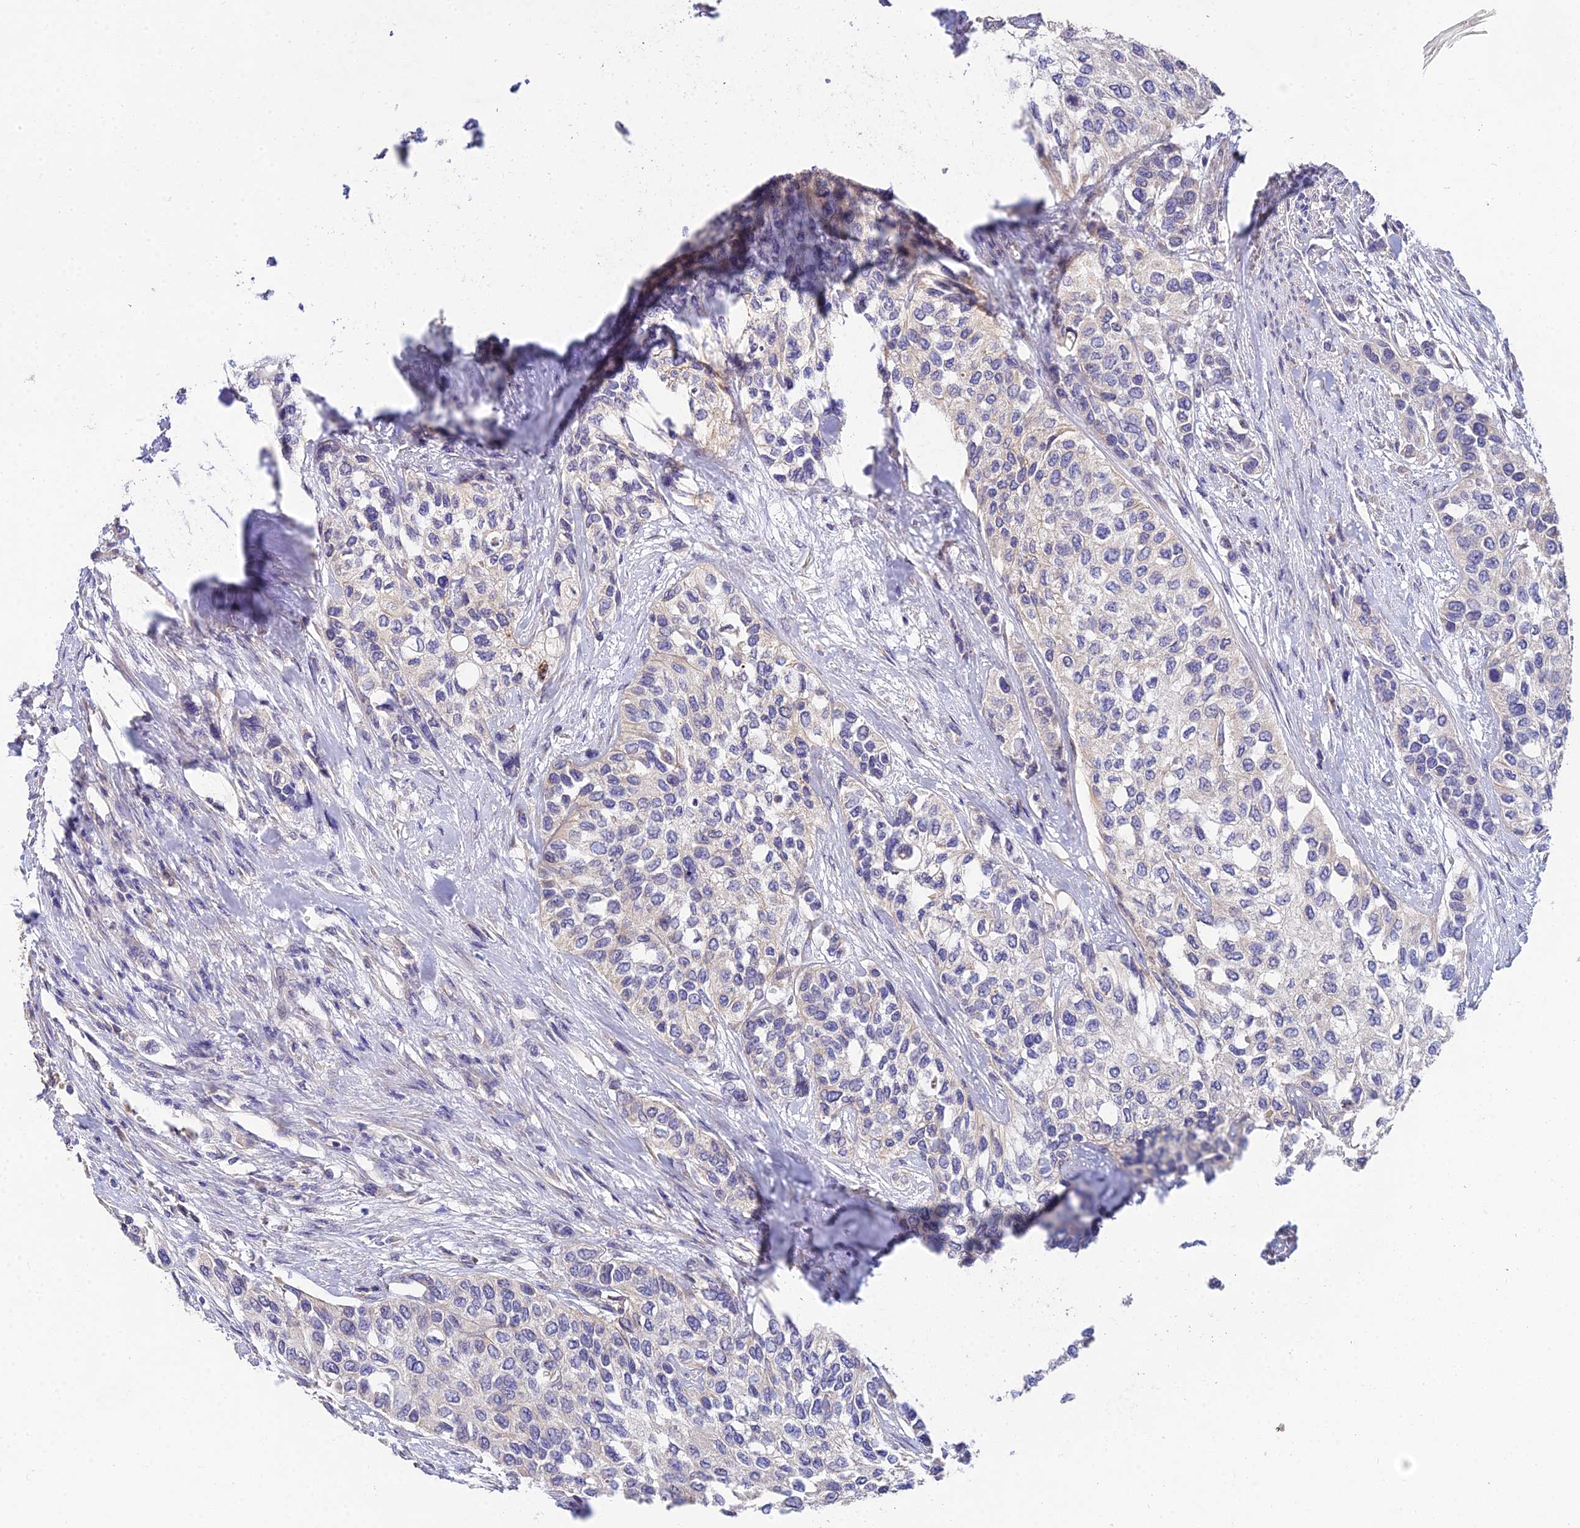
{"staining": {"intensity": "negative", "quantity": "none", "location": "none"}, "tissue": "urothelial cancer", "cell_type": "Tumor cells", "image_type": "cancer", "snomed": [{"axis": "morphology", "description": "Normal tissue, NOS"}, {"axis": "morphology", "description": "Urothelial carcinoma, High grade"}, {"axis": "topography", "description": "Vascular tissue"}, {"axis": "topography", "description": "Urinary bladder"}], "caption": "High power microscopy histopathology image of an immunohistochemistry (IHC) histopathology image of urothelial cancer, revealing no significant expression in tumor cells.", "gene": "ARL8B", "patient": {"sex": "female", "age": 56}}